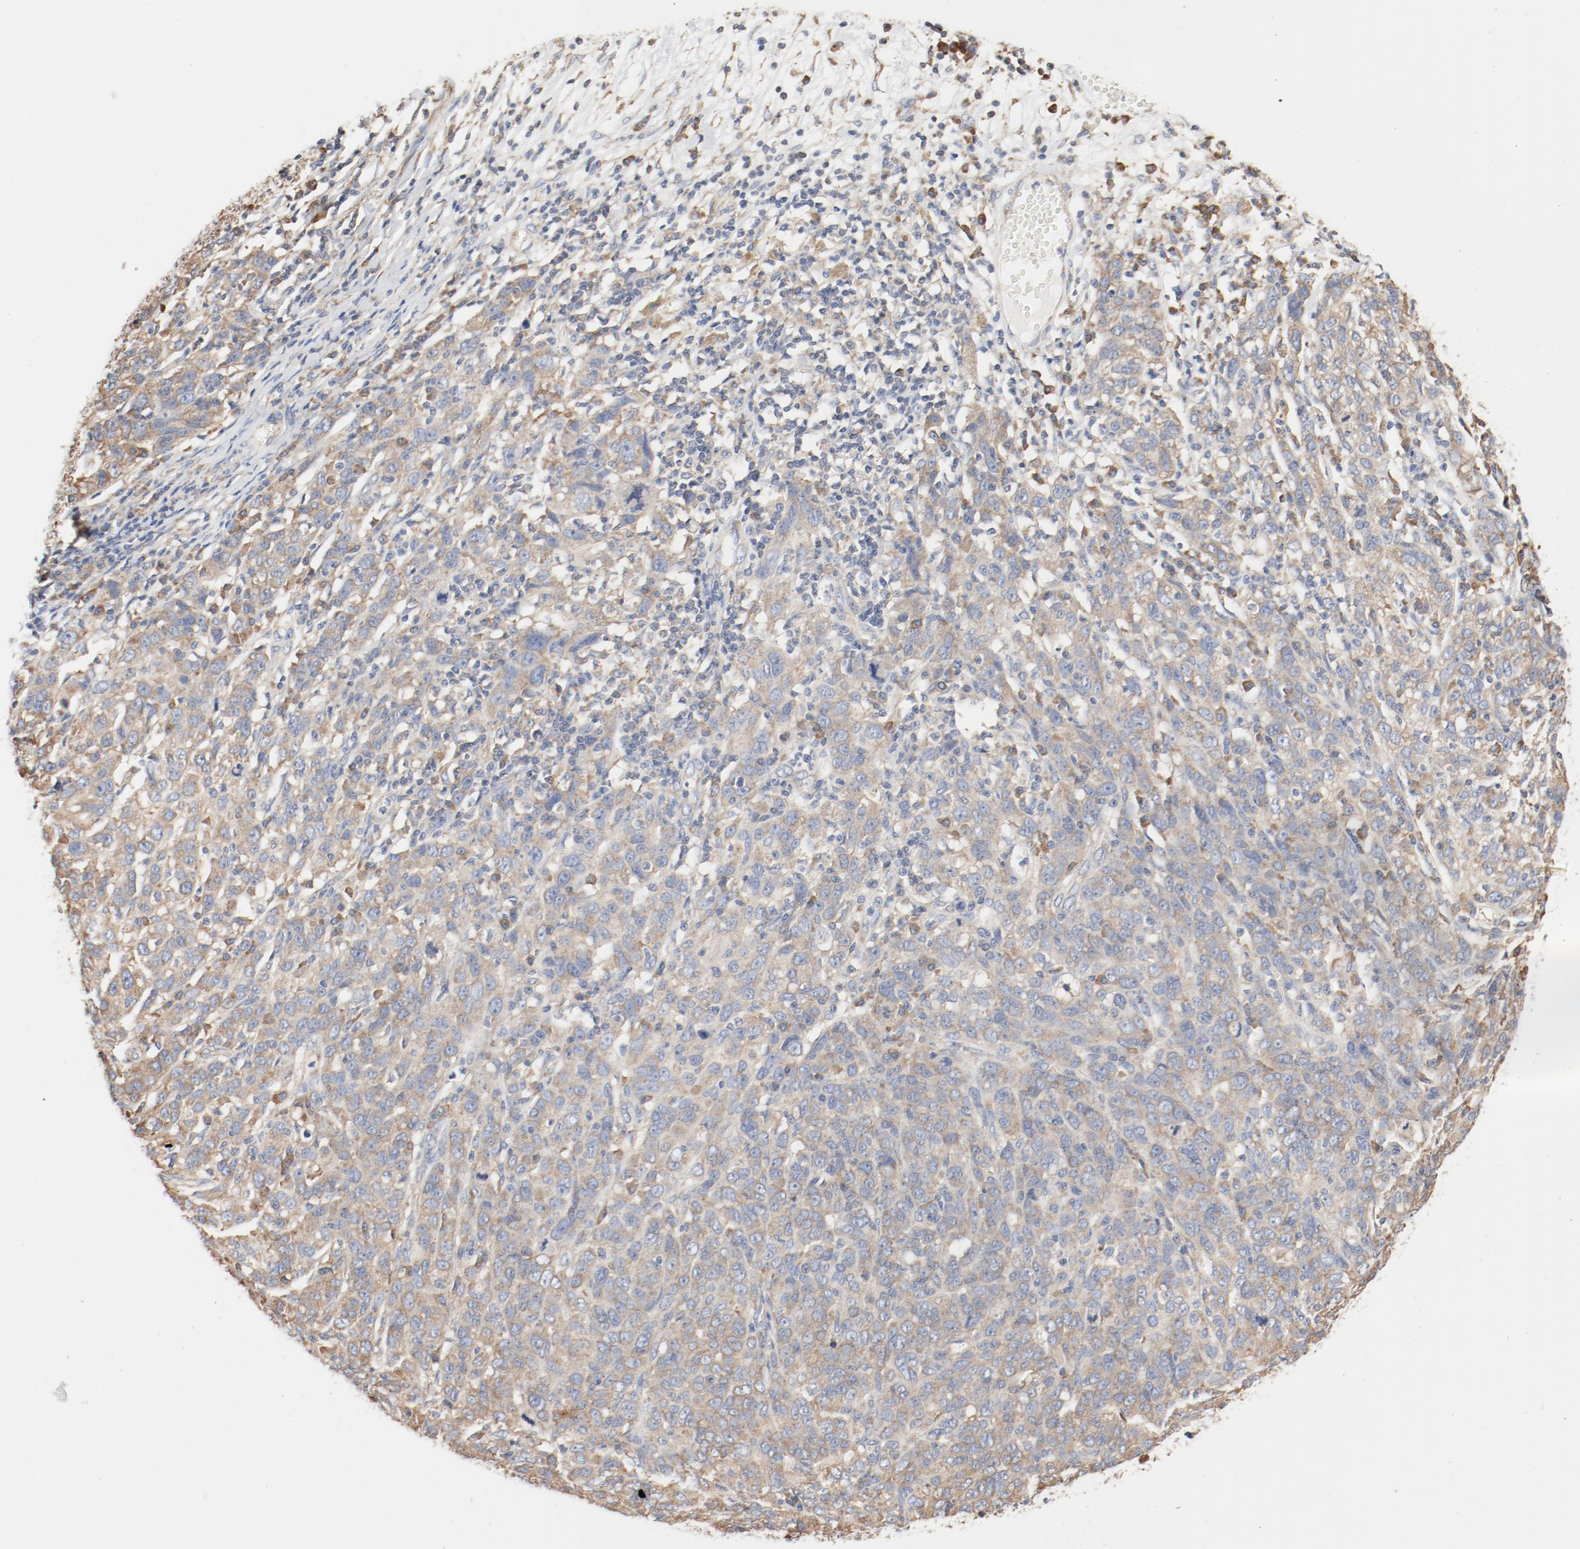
{"staining": {"intensity": "moderate", "quantity": ">75%", "location": "cytoplasmic/membranous"}, "tissue": "ovarian cancer", "cell_type": "Tumor cells", "image_type": "cancer", "snomed": [{"axis": "morphology", "description": "Cystadenocarcinoma, serous, NOS"}, {"axis": "topography", "description": "Ovary"}], "caption": "Moderate cytoplasmic/membranous protein staining is appreciated in approximately >75% of tumor cells in serous cystadenocarcinoma (ovarian). The staining is performed using DAB (3,3'-diaminobenzidine) brown chromogen to label protein expression. The nuclei are counter-stained blue using hematoxylin.", "gene": "RPS6", "patient": {"sex": "female", "age": 71}}